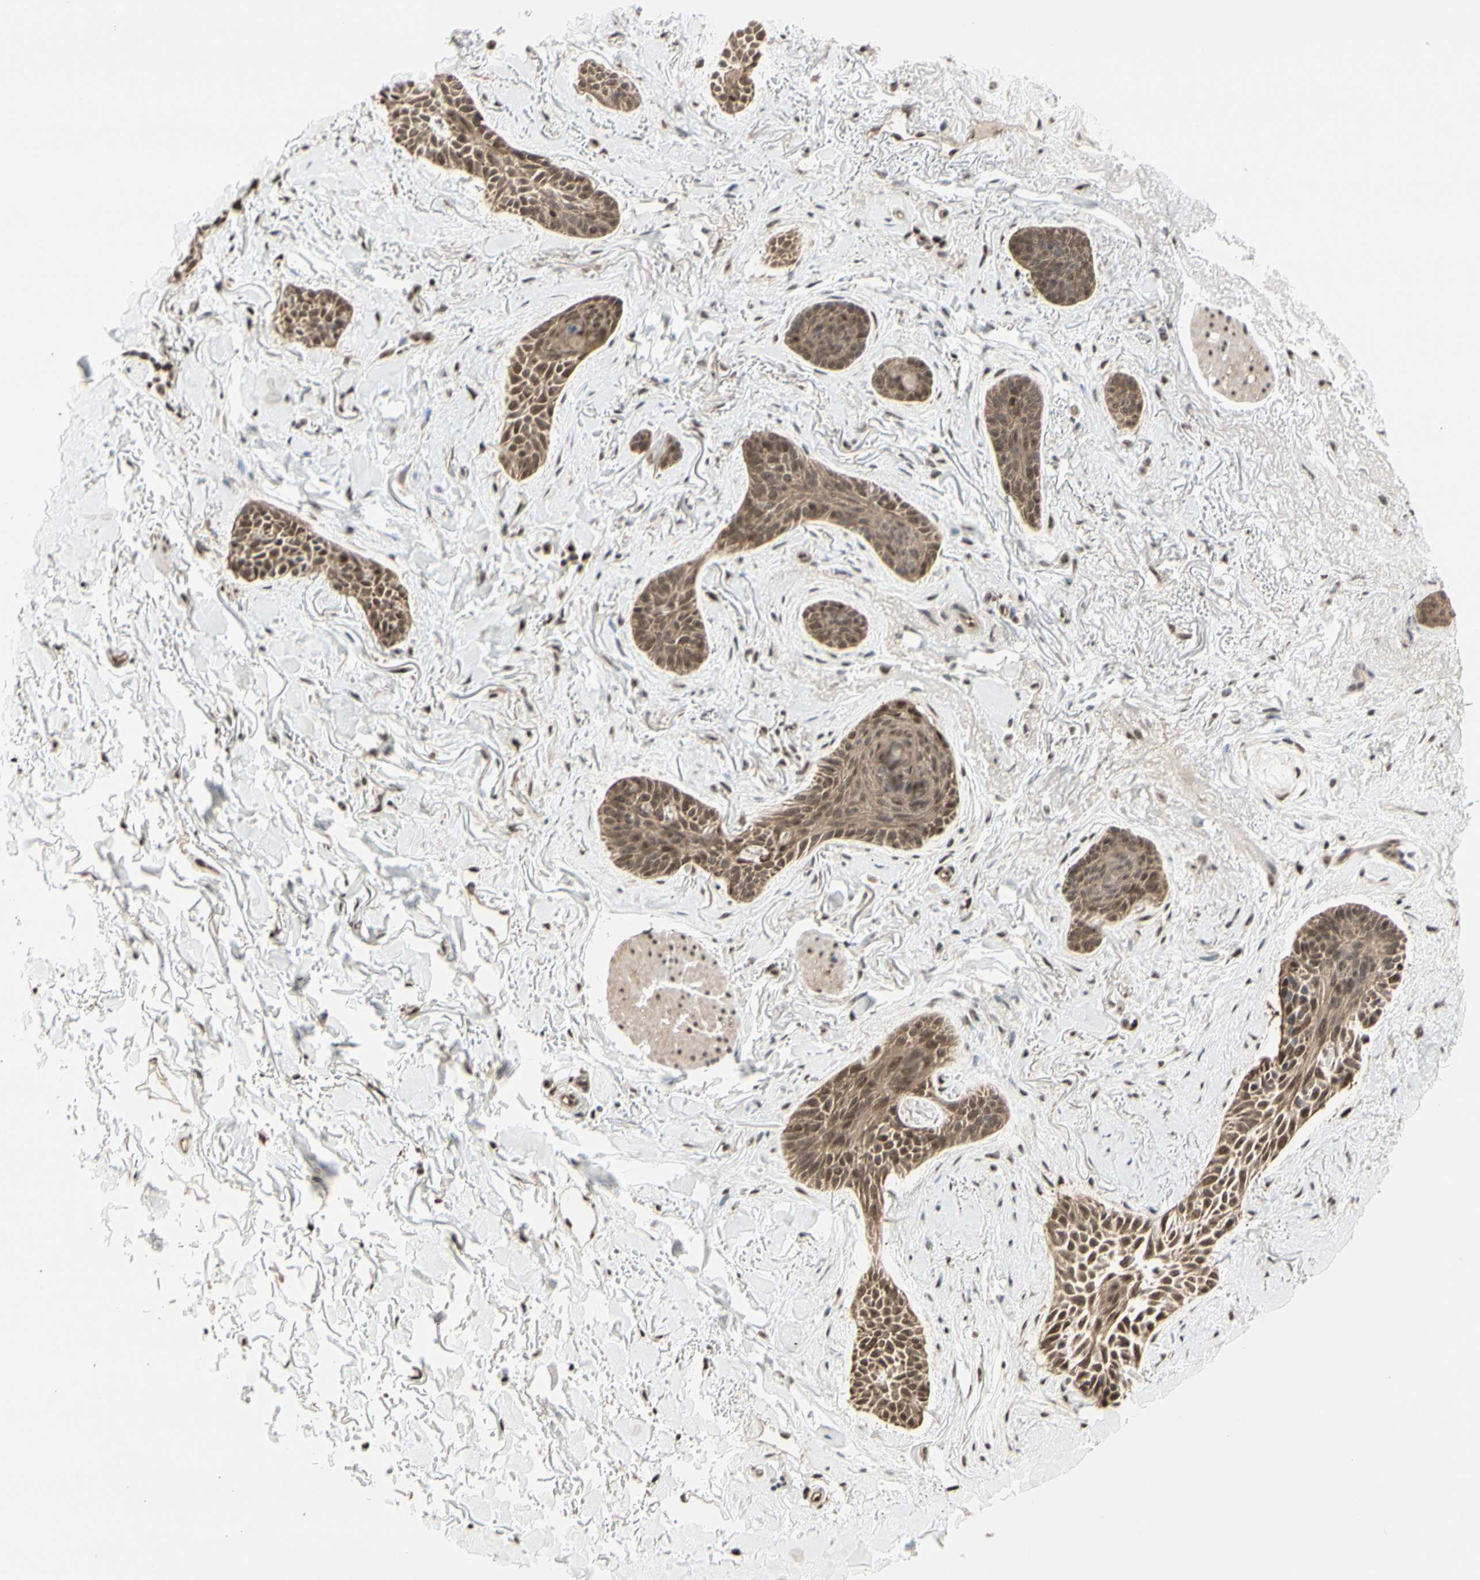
{"staining": {"intensity": "moderate", "quantity": ">75%", "location": "cytoplasmic/membranous,nuclear"}, "tissue": "skin cancer", "cell_type": "Tumor cells", "image_type": "cancer", "snomed": [{"axis": "morphology", "description": "Basal cell carcinoma"}, {"axis": "topography", "description": "Skin"}], "caption": "Protein expression analysis of human skin cancer (basal cell carcinoma) reveals moderate cytoplasmic/membranous and nuclear staining in about >75% of tumor cells. (DAB (3,3'-diaminobenzidine) IHC with brightfield microscopy, high magnification).", "gene": "HSF1", "patient": {"sex": "female", "age": 84}}